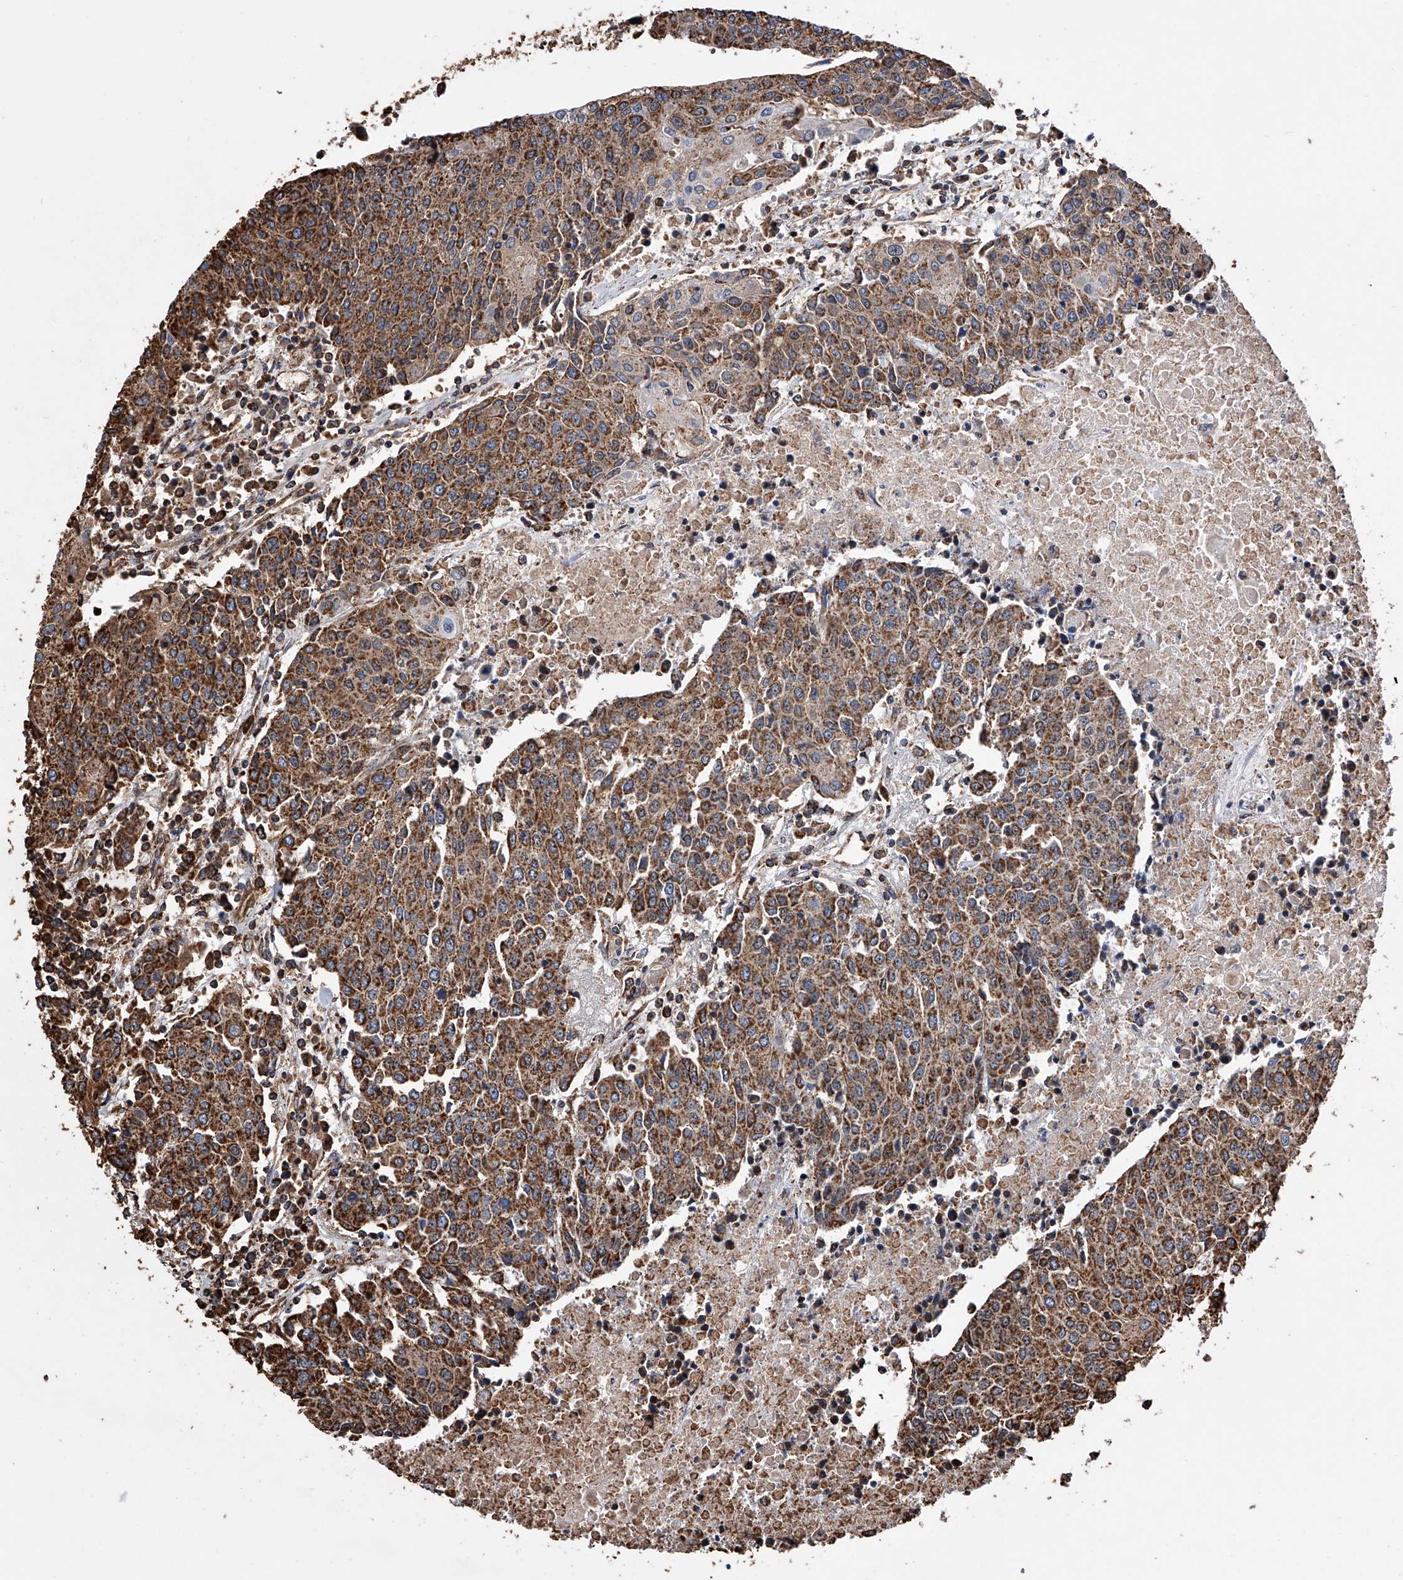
{"staining": {"intensity": "strong", "quantity": ">75%", "location": "cytoplasmic/membranous"}, "tissue": "urothelial cancer", "cell_type": "Tumor cells", "image_type": "cancer", "snomed": [{"axis": "morphology", "description": "Urothelial carcinoma, High grade"}, {"axis": "topography", "description": "Urinary bladder"}], "caption": "Protein staining displays strong cytoplasmic/membranous positivity in about >75% of tumor cells in urothelial carcinoma (high-grade). (IHC, brightfield microscopy, high magnification).", "gene": "SMPDL3A", "patient": {"sex": "female", "age": 85}}